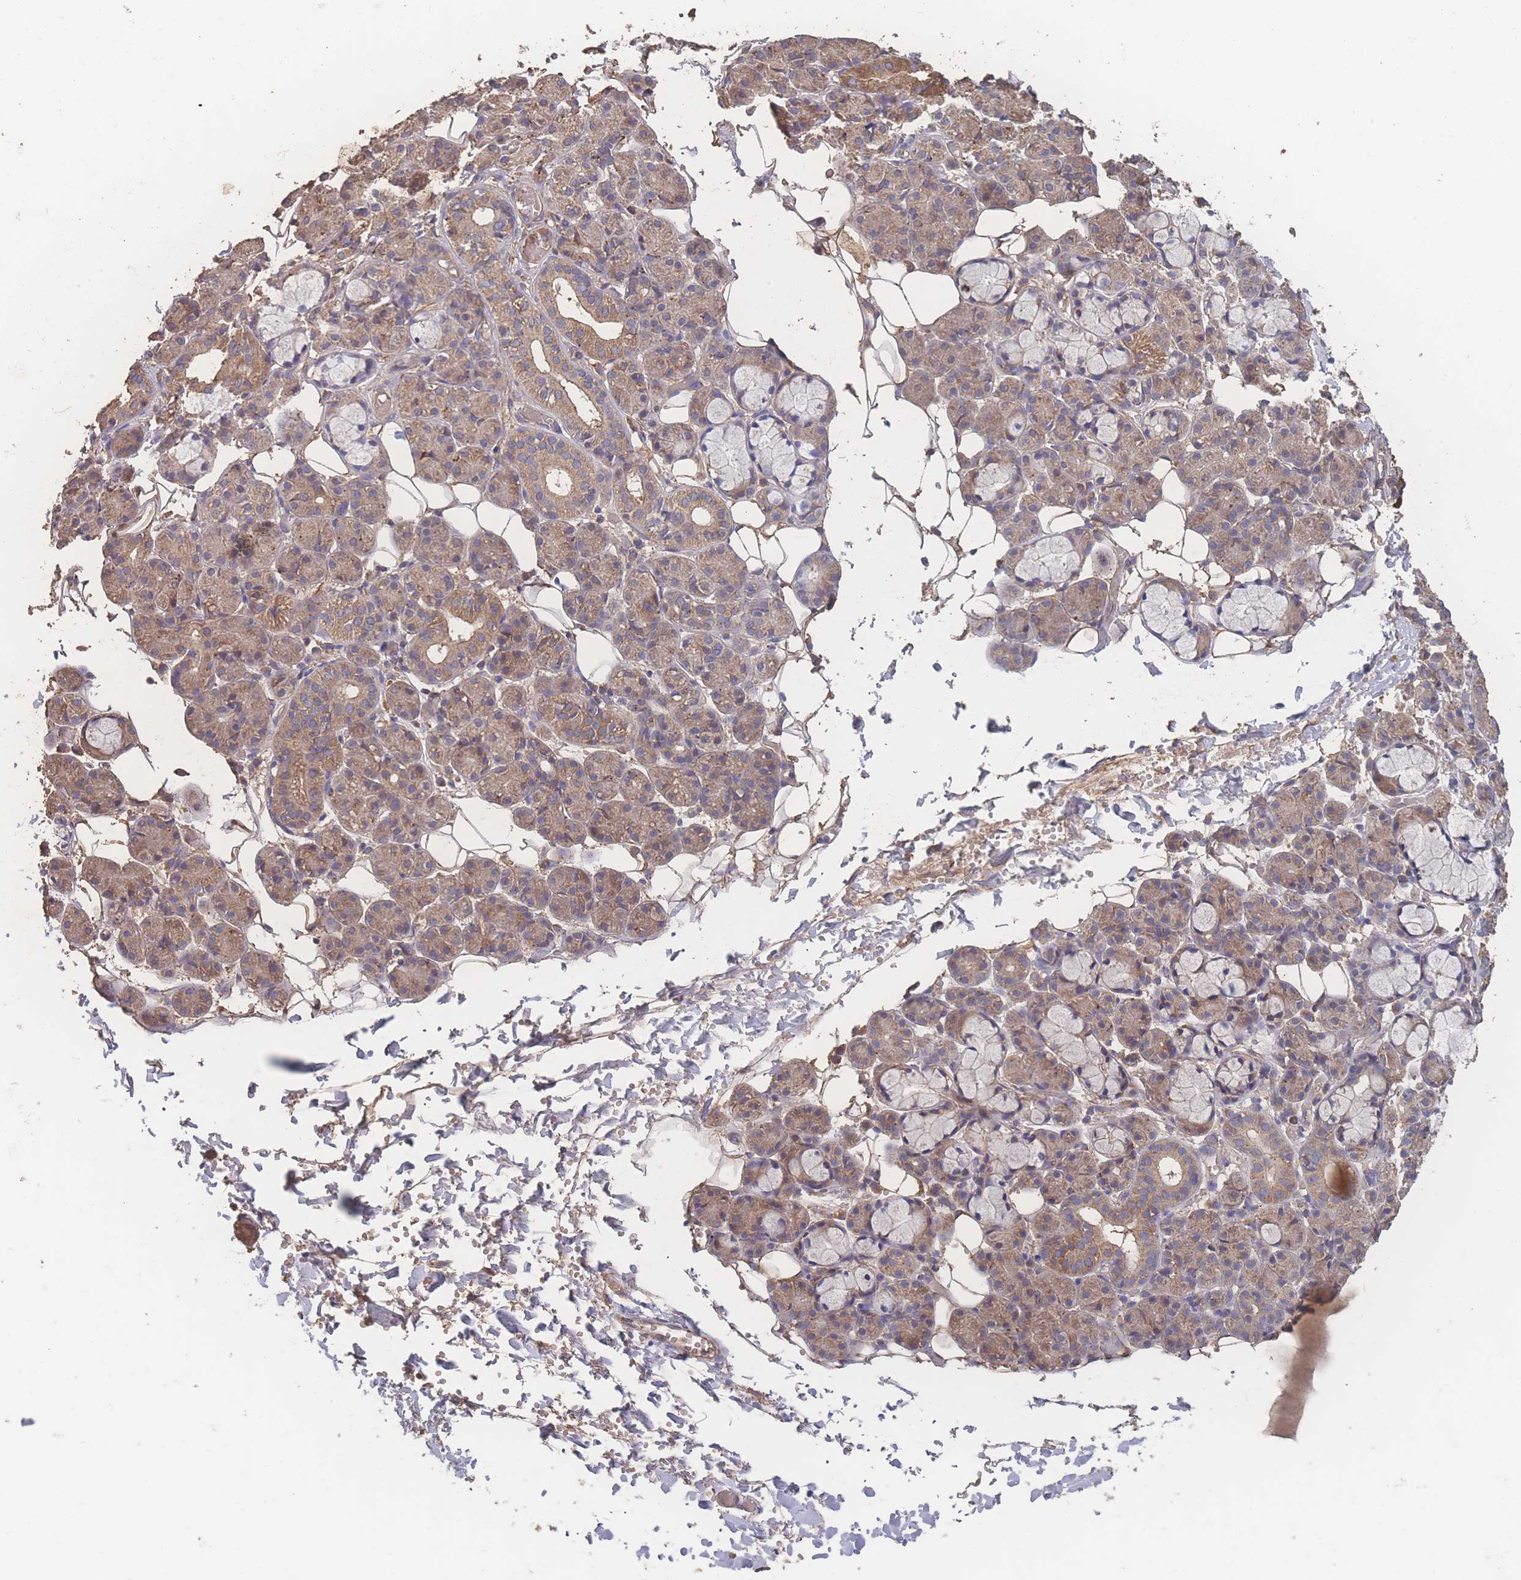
{"staining": {"intensity": "moderate", "quantity": "25%-75%", "location": "cytoplasmic/membranous"}, "tissue": "salivary gland", "cell_type": "Glandular cells", "image_type": "normal", "snomed": [{"axis": "morphology", "description": "Normal tissue, NOS"}, {"axis": "topography", "description": "Salivary gland"}], "caption": "Salivary gland was stained to show a protein in brown. There is medium levels of moderate cytoplasmic/membranous expression in approximately 25%-75% of glandular cells. The staining is performed using DAB (3,3'-diaminobenzidine) brown chromogen to label protein expression. The nuclei are counter-stained blue using hematoxylin.", "gene": "ATXN10", "patient": {"sex": "male", "age": 63}}